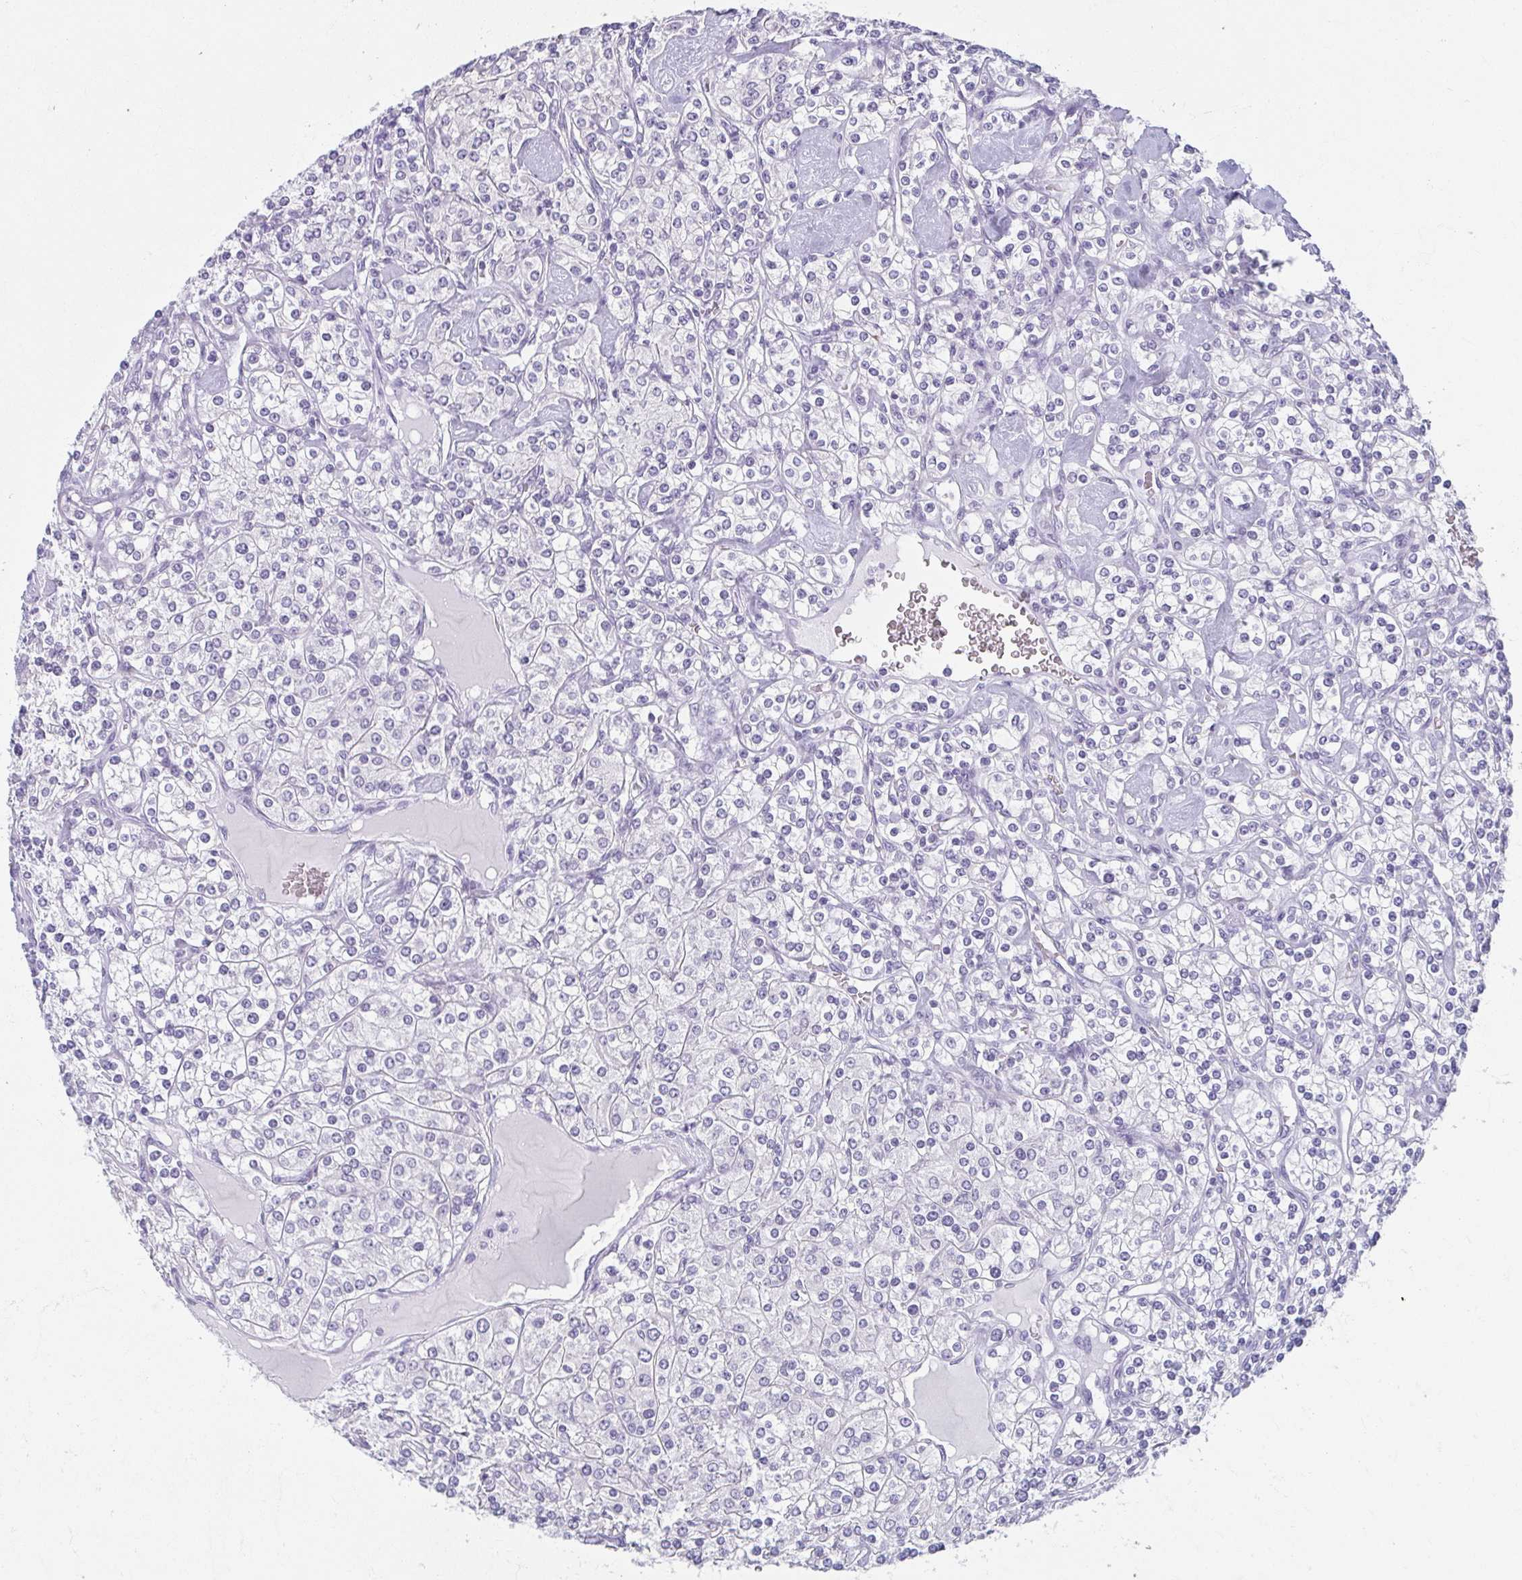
{"staining": {"intensity": "negative", "quantity": "none", "location": "none"}, "tissue": "renal cancer", "cell_type": "Tumor cells", "image_type": "cancer", "snomed": [{"axis": "morphology", "description": "Adenocarcinoma, NOS"}, {"axis": "topography", "description": "Kidney"}], "caption": "Adenocarcinoma (renal) stained for a protein using immunohistochemistry demonstrates no positivity tumor cells.", "gene": "MOBP", "patient": {"sex": "male", "age": 77}}